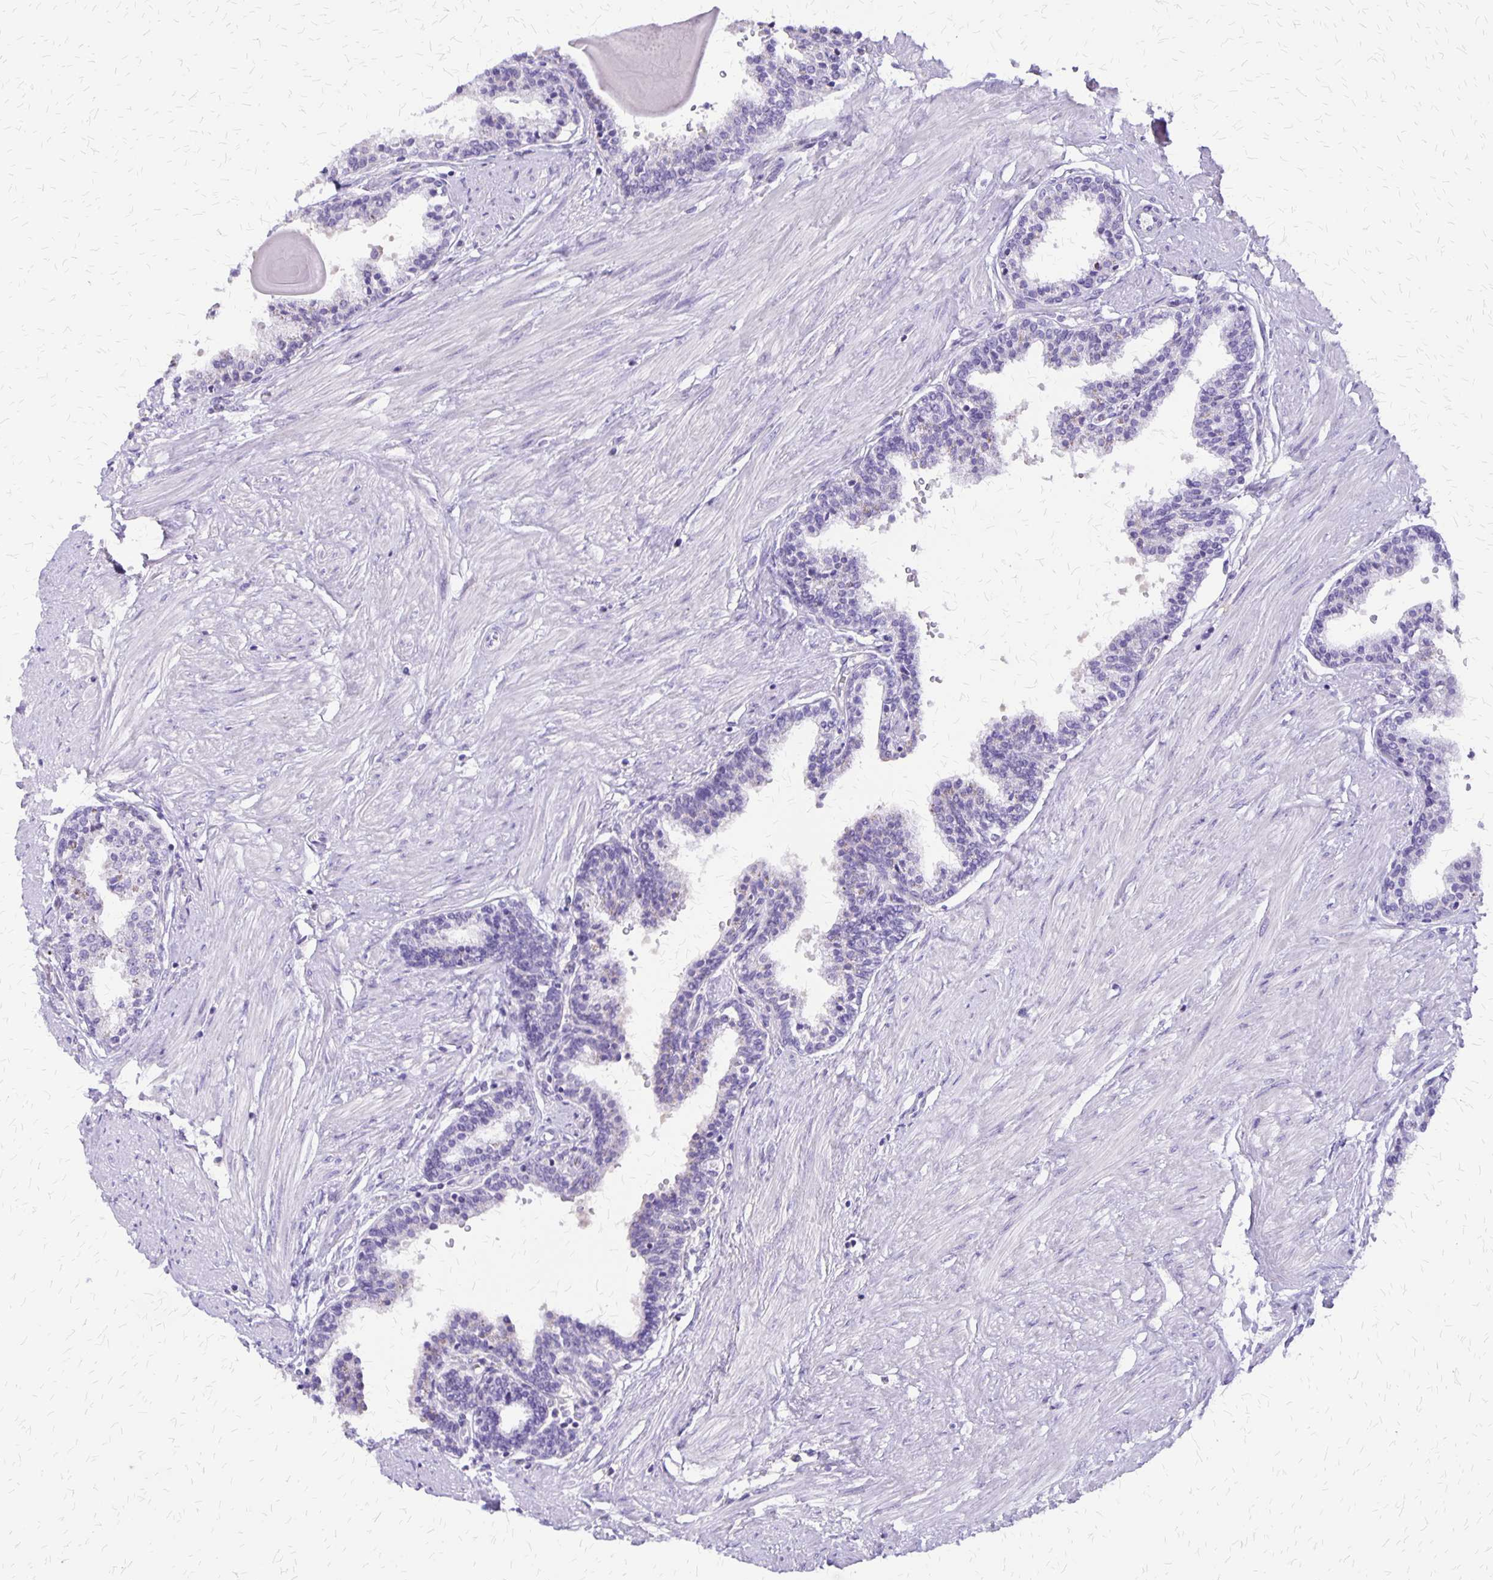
{"staining": {"intensity": "negative", "quantity": "none", "location": "none"}, "tissue": "prostate", "cell_type": "Glandular cells", "image_type": "normal", "snomed": [{"axis": "morphology", "description": "Normal tissue, NOS"}, {"axis": "topography", "description": "Prostate"}], "caption": "The micrograph demonstrates no significant positivity in glandular cells of prostate.", "gene": "SI", "patient": {"sex": "male", "age": 55}}